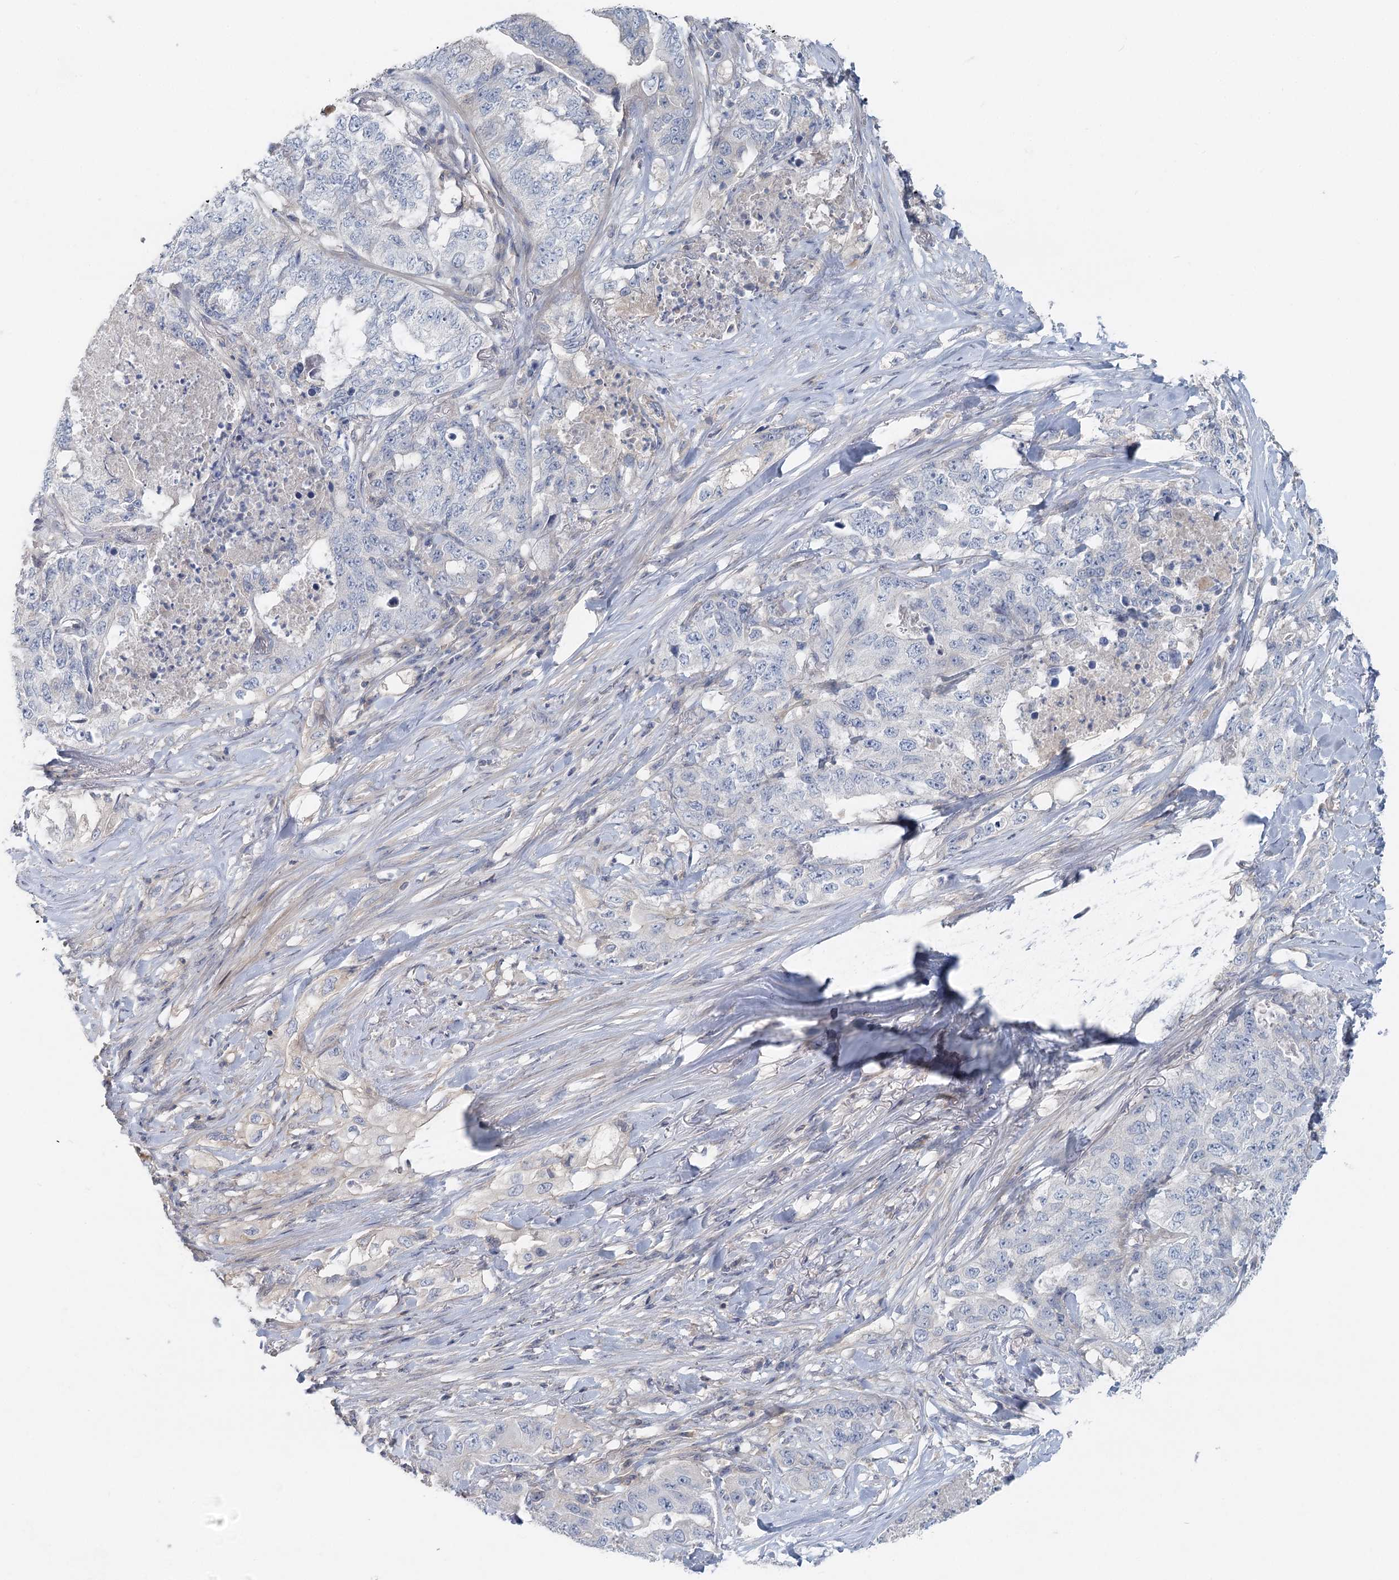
{"staining": {"intensity": "negative", "quantity": "none", "location": "none"}, "tissue": "lung cancer", "cell_type": "Tumor cells", "image_type": "cancer", "snomed": [{"axis": "morphology", "description": "Adenocarcinoma, NOS"}, {"axis": "topography", "description": "Lung"}], "caption": "The image displays no significant expression in tumor cells of lung cancer. (DAB (3,3'-diaminobenzidine) IHC, high magnification).", "gene": "DNMBP", "patient": {"sex": "female", "age": 51}}